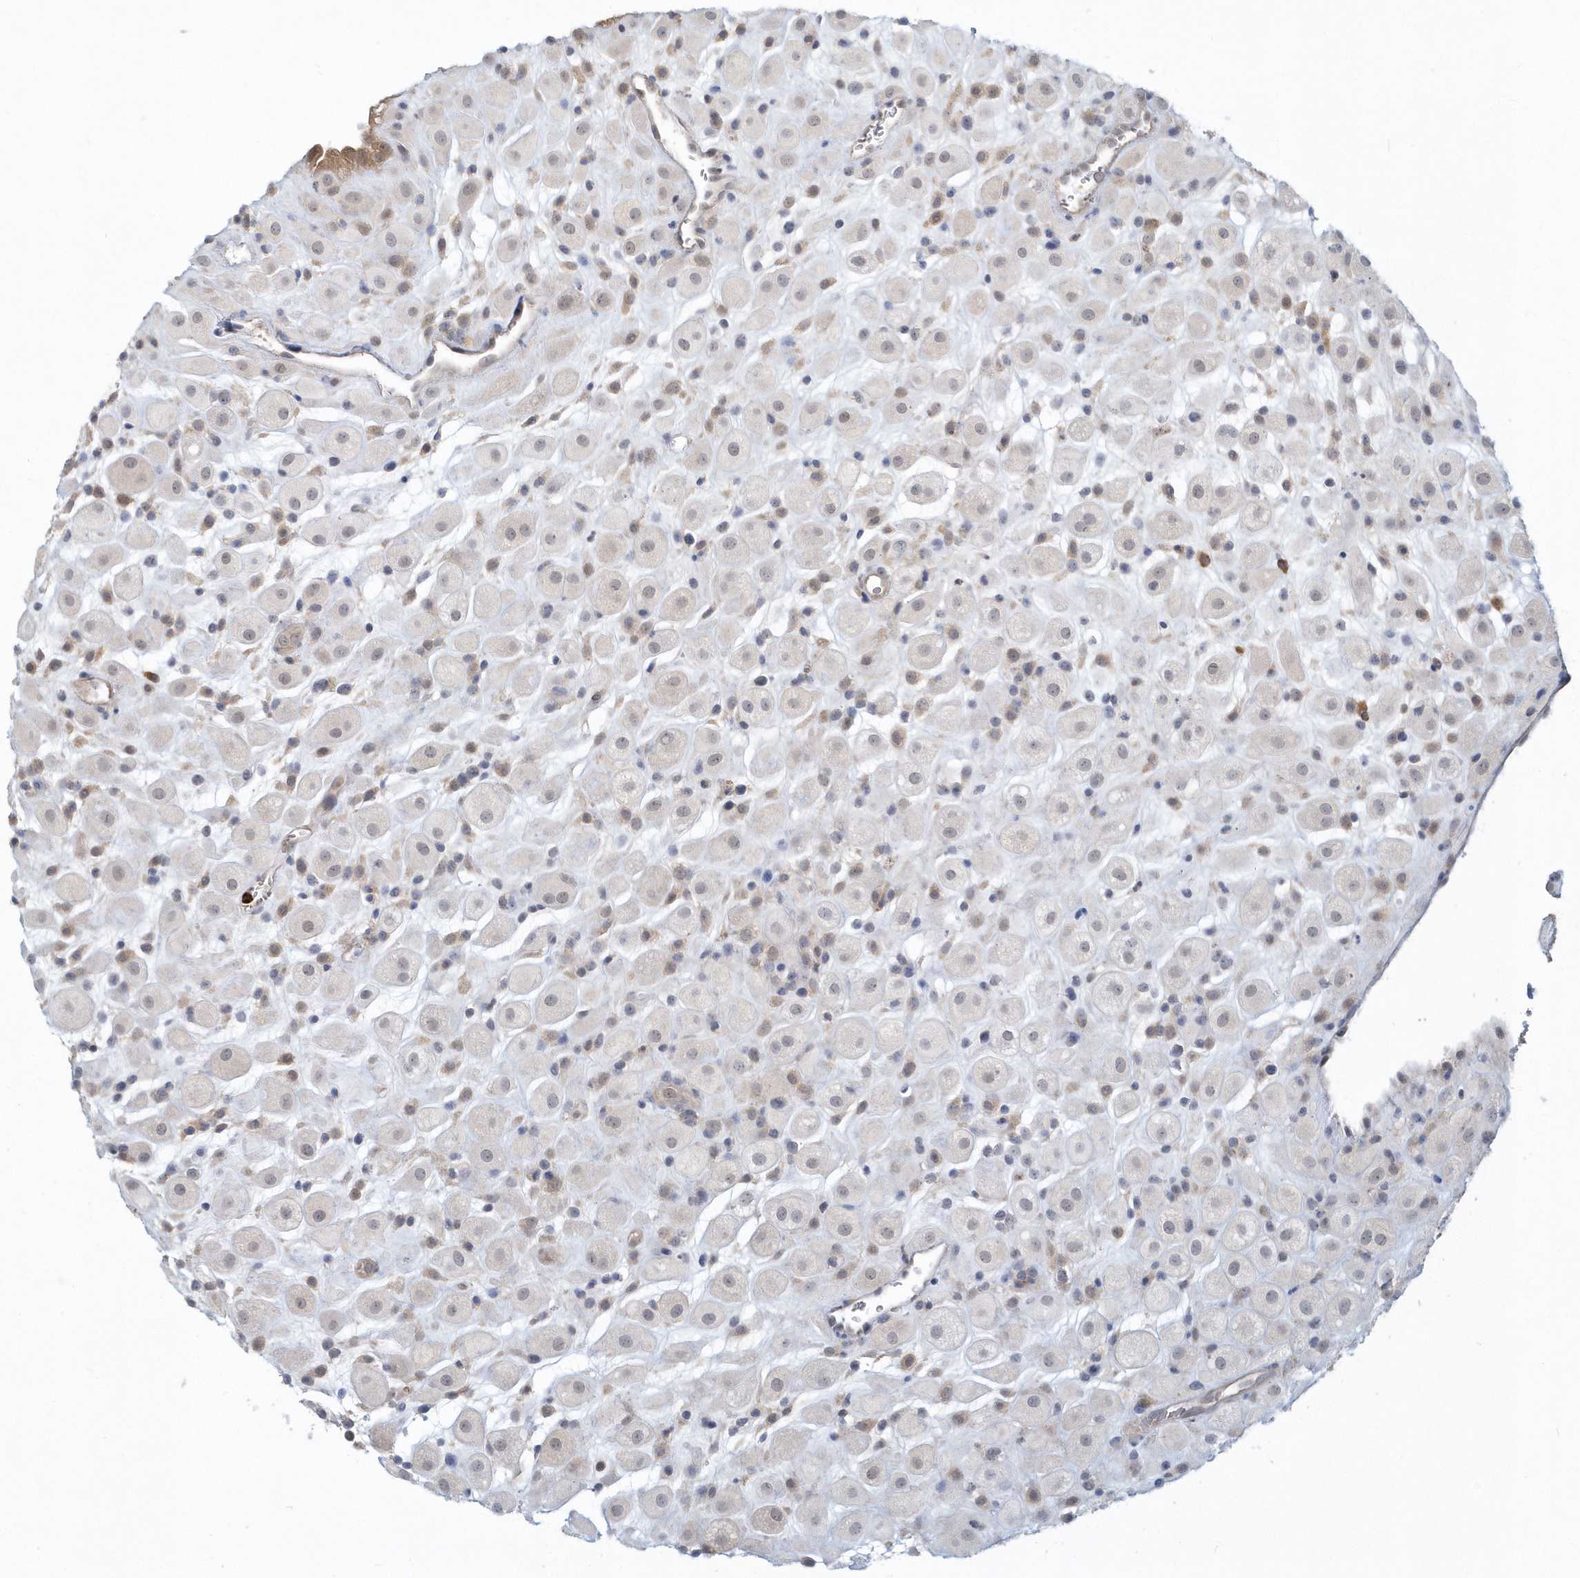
{"staining": {"intensity": "weak", "quantity": "25%-75%", "location": "nuclear"}, "tissue": "placenta", "cell_type": "Decidual cells", "image_type": "normal", "snomed": [{"axis": "morphology", "description": "Normal tissue, NOS"}, {"axis": "topography", "description": "Placenta"}], "caption": "Placenta stained with immunohistochemistry displays weak nuclear positivity in about 25%-75% of decidual cells. Immunohistochemistry (ihc) stains the protein in brown and the nuclei are stained blue.", "gene": "RNF7", "patient": {"sex": "female", "age": 35}}